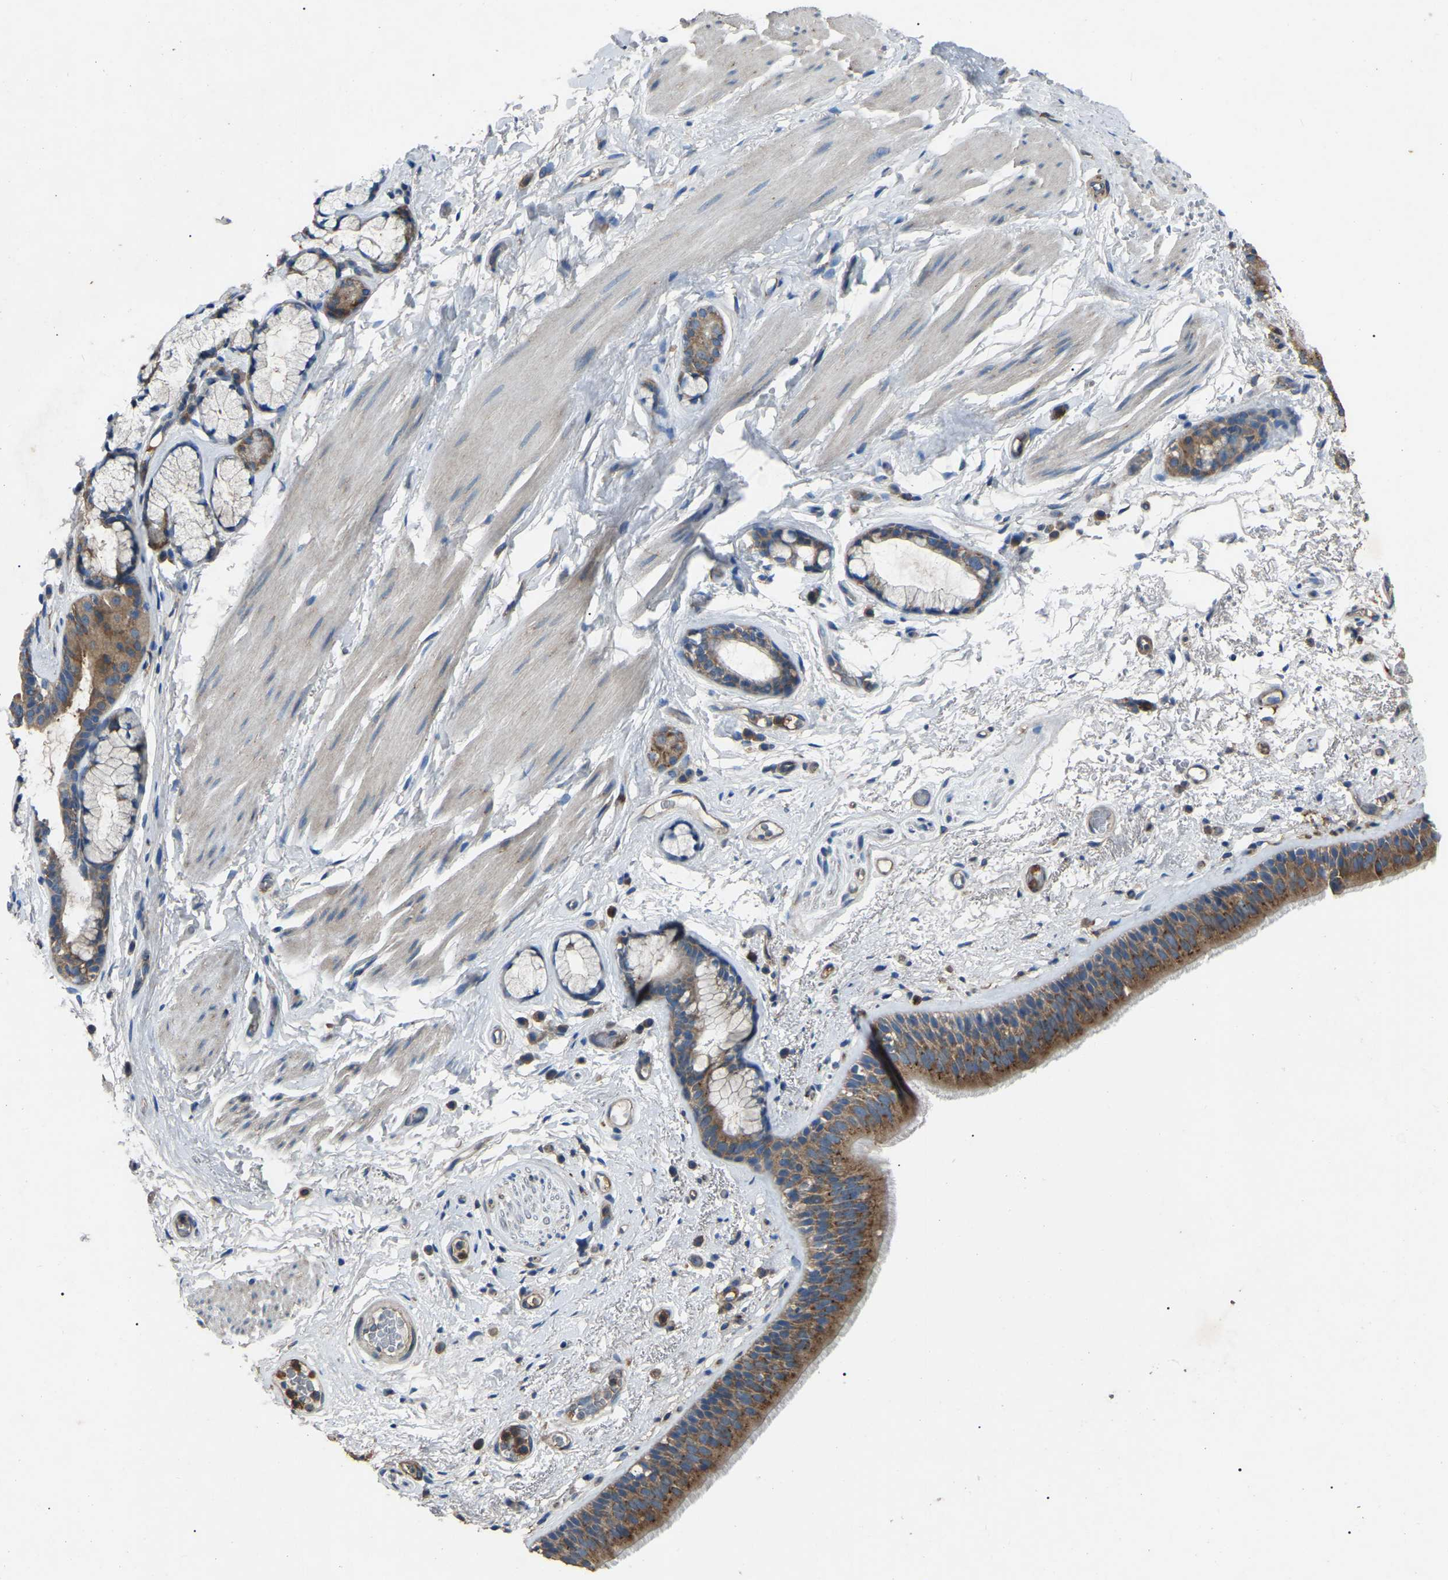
{"staining": {"intensity": "moderate", "quantity": ">75%", "location": "cytoplasmic/membranous"}, "tissue": "bronchus", "cell_type": "Respiratory epithelial cells", "image_type": "normal", "snomed": [{"axis": "morphology", "description": "Normal tissue, NOS"}, {"axis": "topography", "description": "Cartilage tissue"}], "caption": "DAB immunohistochemical staining of unremarkable human bronchus demonstrates moderate cytoplasmic/membranous protein staining in approximately >75% of respiratory epithelial cells.", "gene": "AIMP1", "patient": {"sex": "female", "age": 63}}